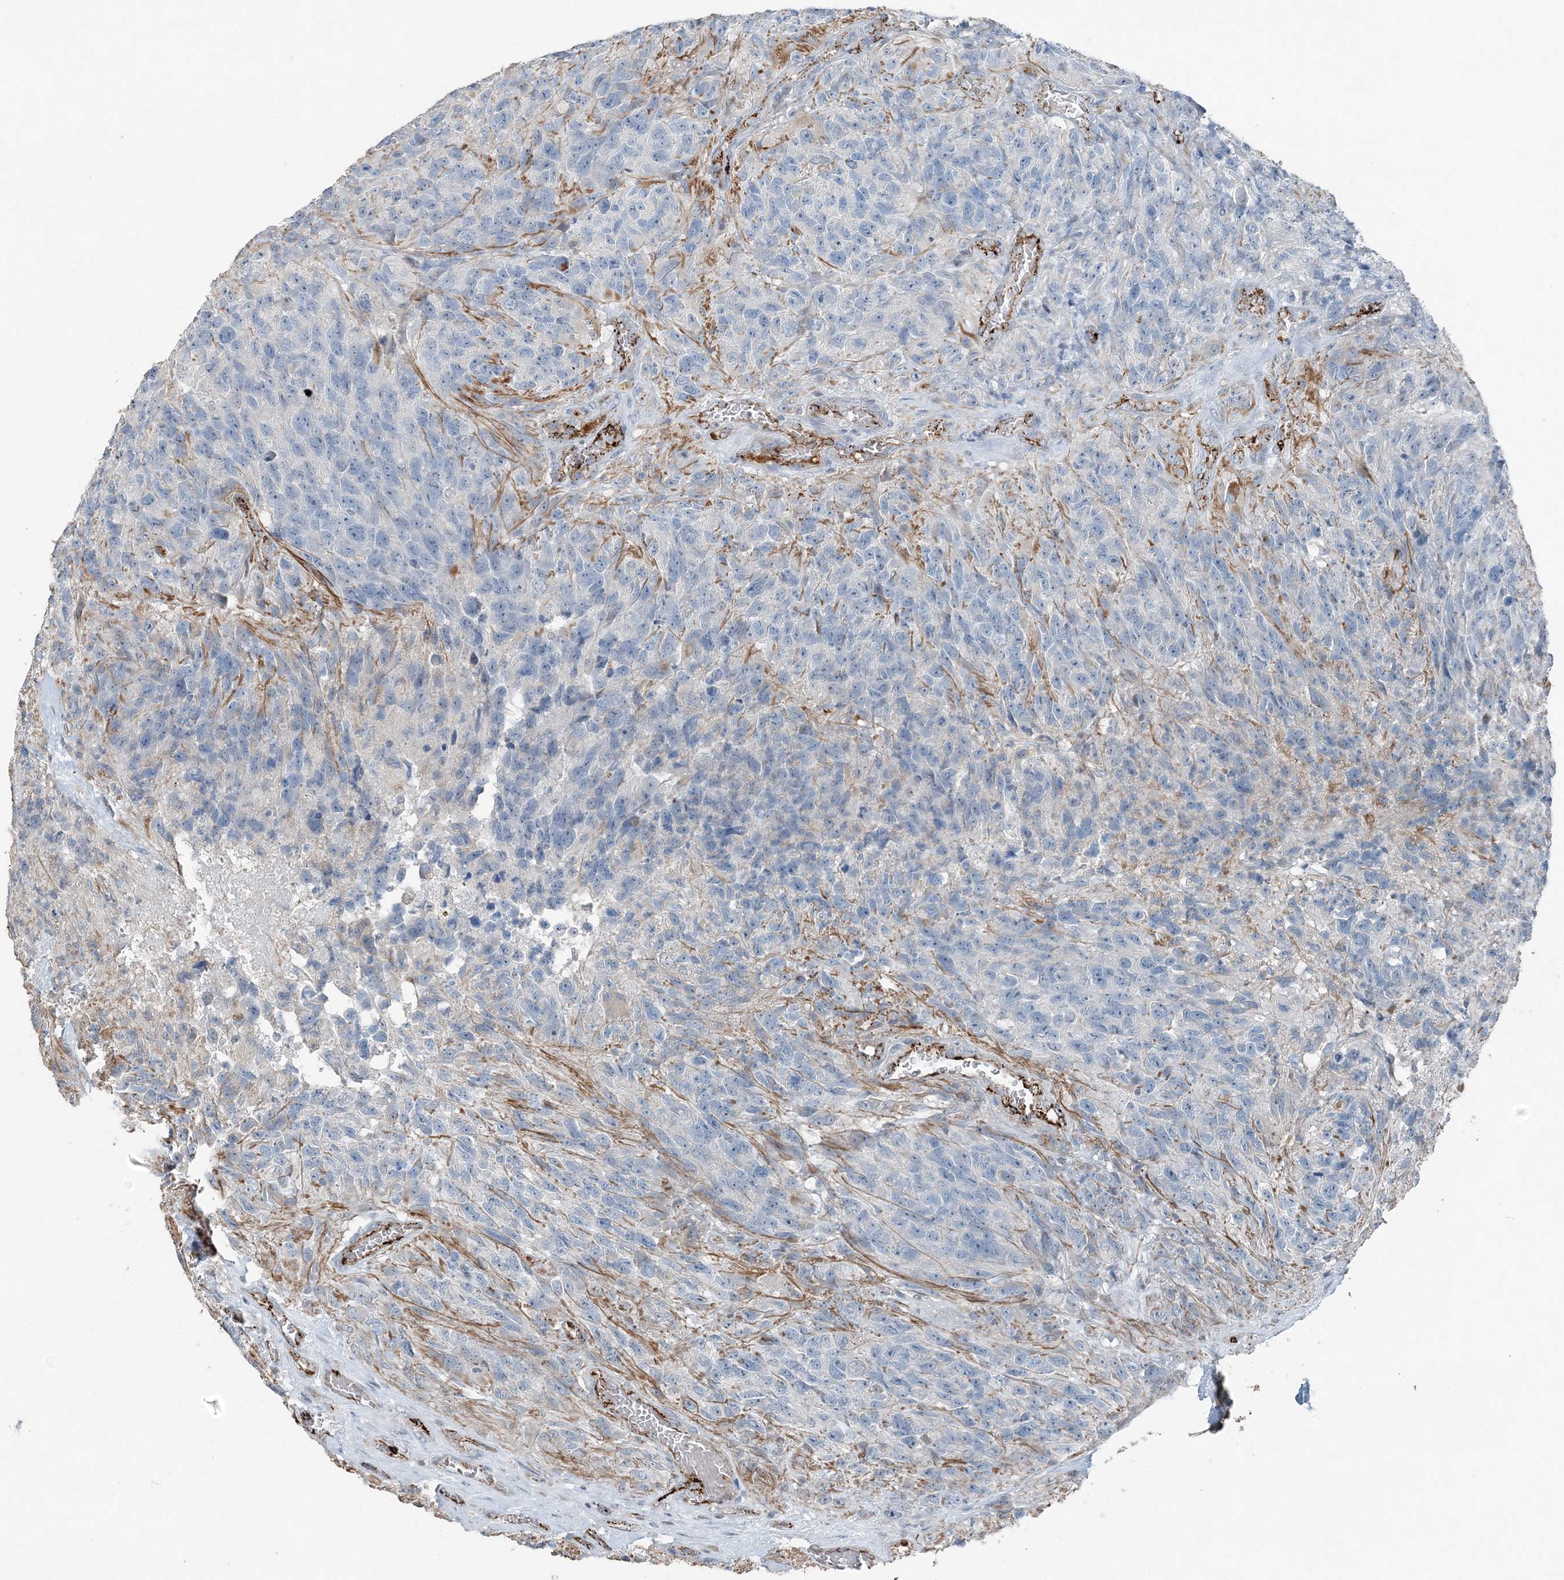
{"staining": {"intensity": "negative", "quantity": "none", "location": "none"}, "tissue": "glioma", "cell_type": "Tumor cells", "image_type": "cancer", "snomed": [{"axis": "morphology", "description": "Glioma, malignant, High grade"}, {"axis": "topography", "description": "Brain"}], "caption": "This is an IHC image of human high-grade glioma (malignant). There is no positivity in tumor cells.", "gene": "ELOVL7", "patient": {"sex": "male", "age": 69}}